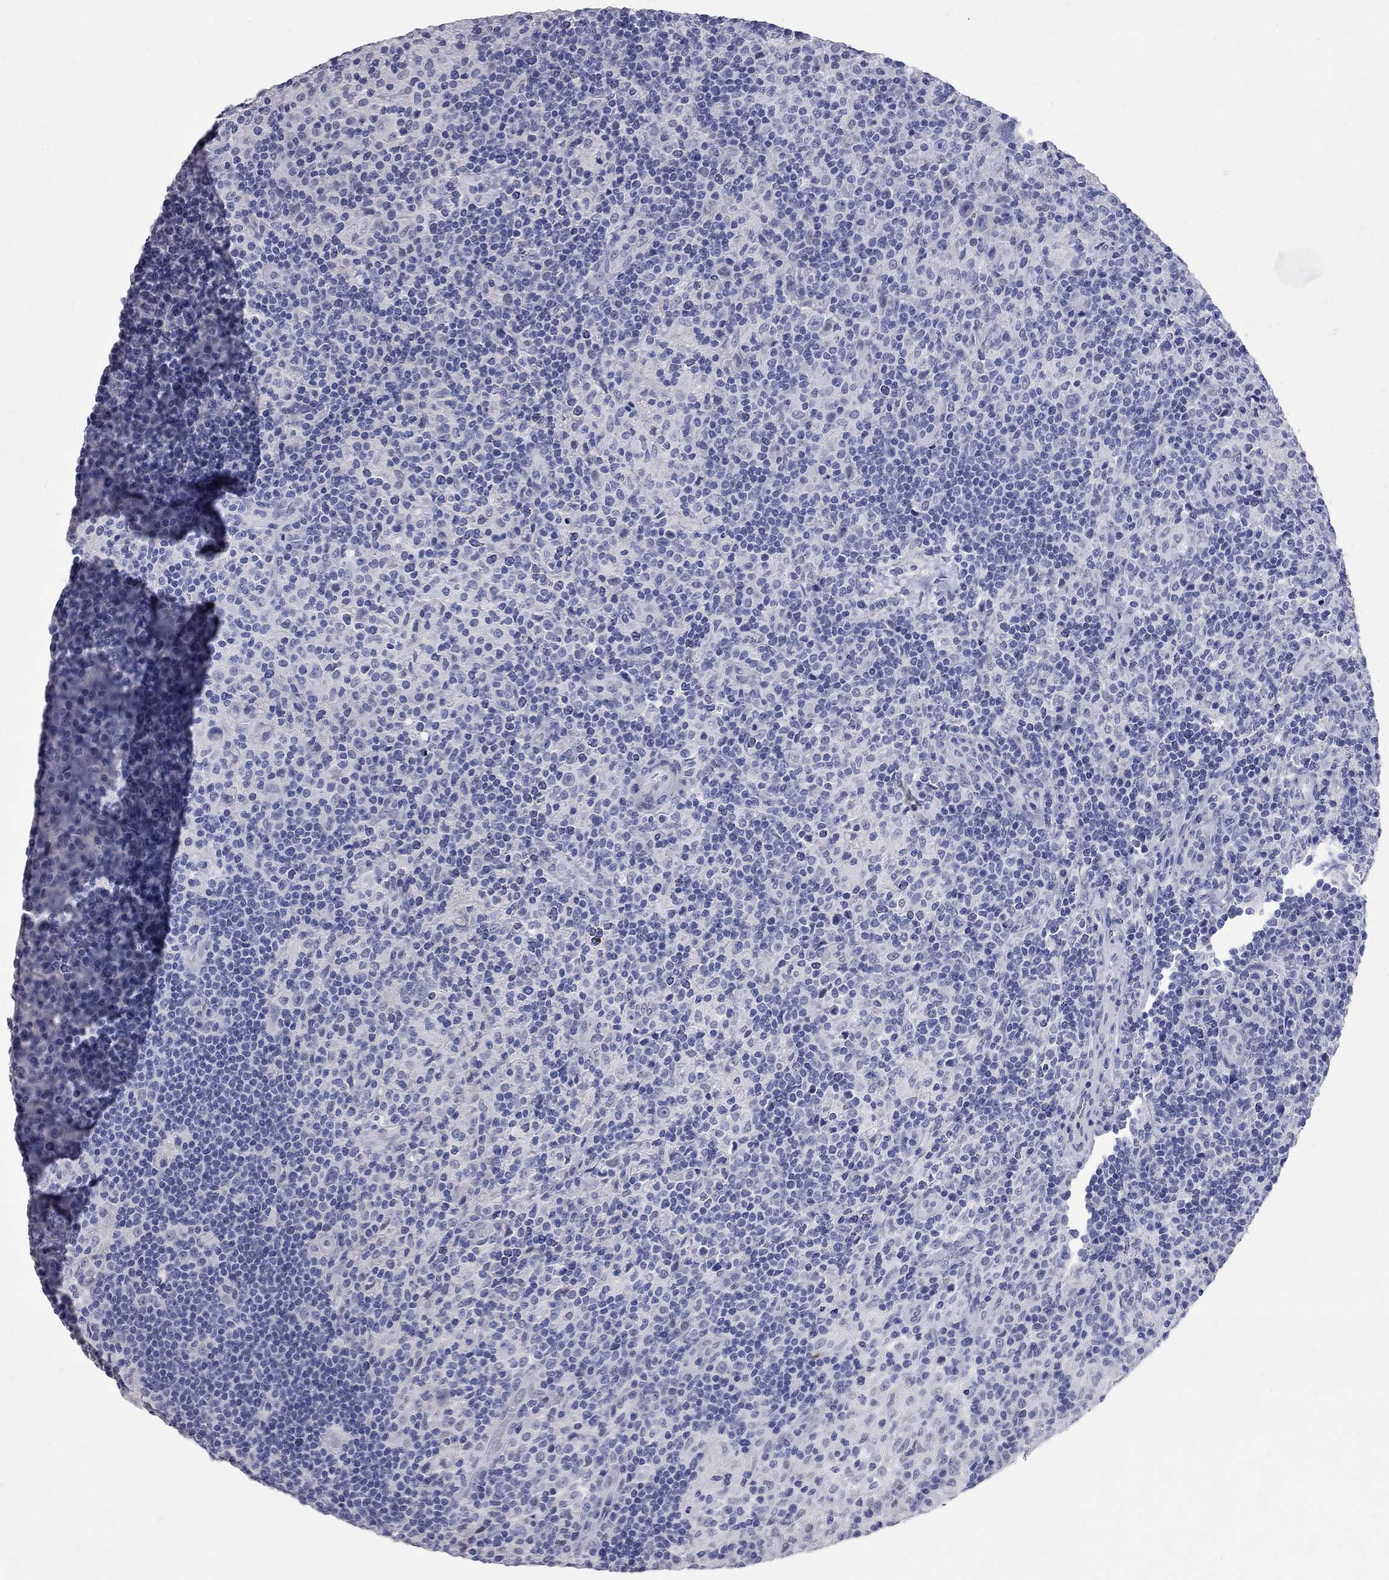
{"staining": {"intensity": "negative", "quantity": "none", "location": "none"}, "tissue": "lymphoma", "cell_type": "Tumor cells", "image_type": "cancer", "snomed": [{"axis": "morphology", "description": "Hodgkin's disease, NOS"}, {"axis": "topography", "description": "Lymph node"}], "caption": "Immunohistochemistry (IHC) of human Hodgkin's disease shows no positivity in tumor cells. (DAB (3,3'-diaminobenzidine) immunohistochemistry (IHC), high magnification).", "gene": "BPIFB1", "patient": {"sex": "male", "age": 70}}